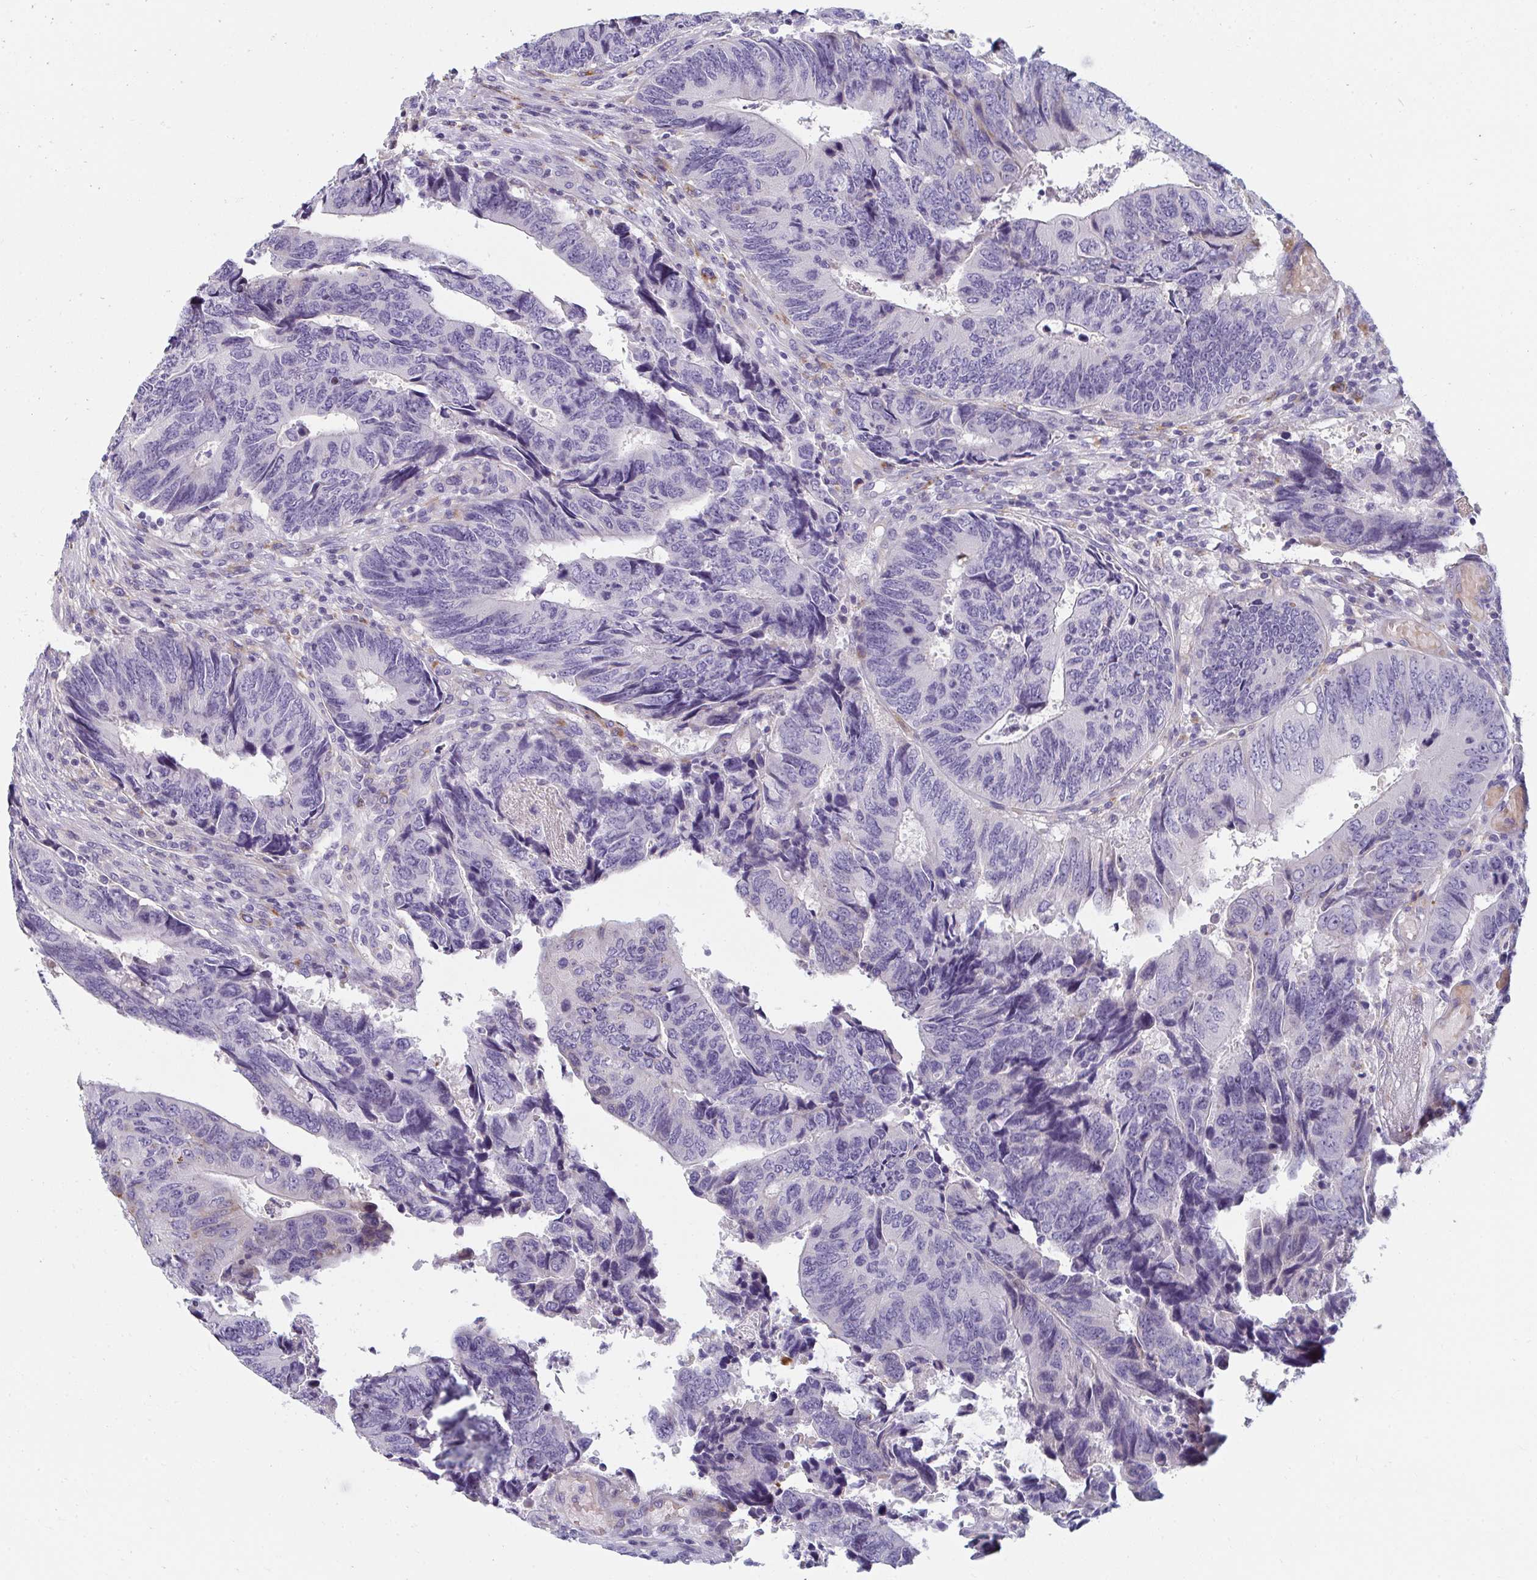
{"staining": {"intensity": "negative", "quantity": "none", "location": "none"}, "tissue": "colorectal cancer", "cell_type": "Tumor cells", "image_type": "cancer", "snomed": [{"axis": "morphology", "description": "Adenocarcinoma, NOS"}, {"axis": "topography", "description": "Colon"}], "caption": "Colorectal cancer (adenocarcinoma) was stained to show a protein in brown. There is no significant positivity in tumor cells.", "gene": "EIF1AD", "patient": {"sex": "male", "age": 87}}